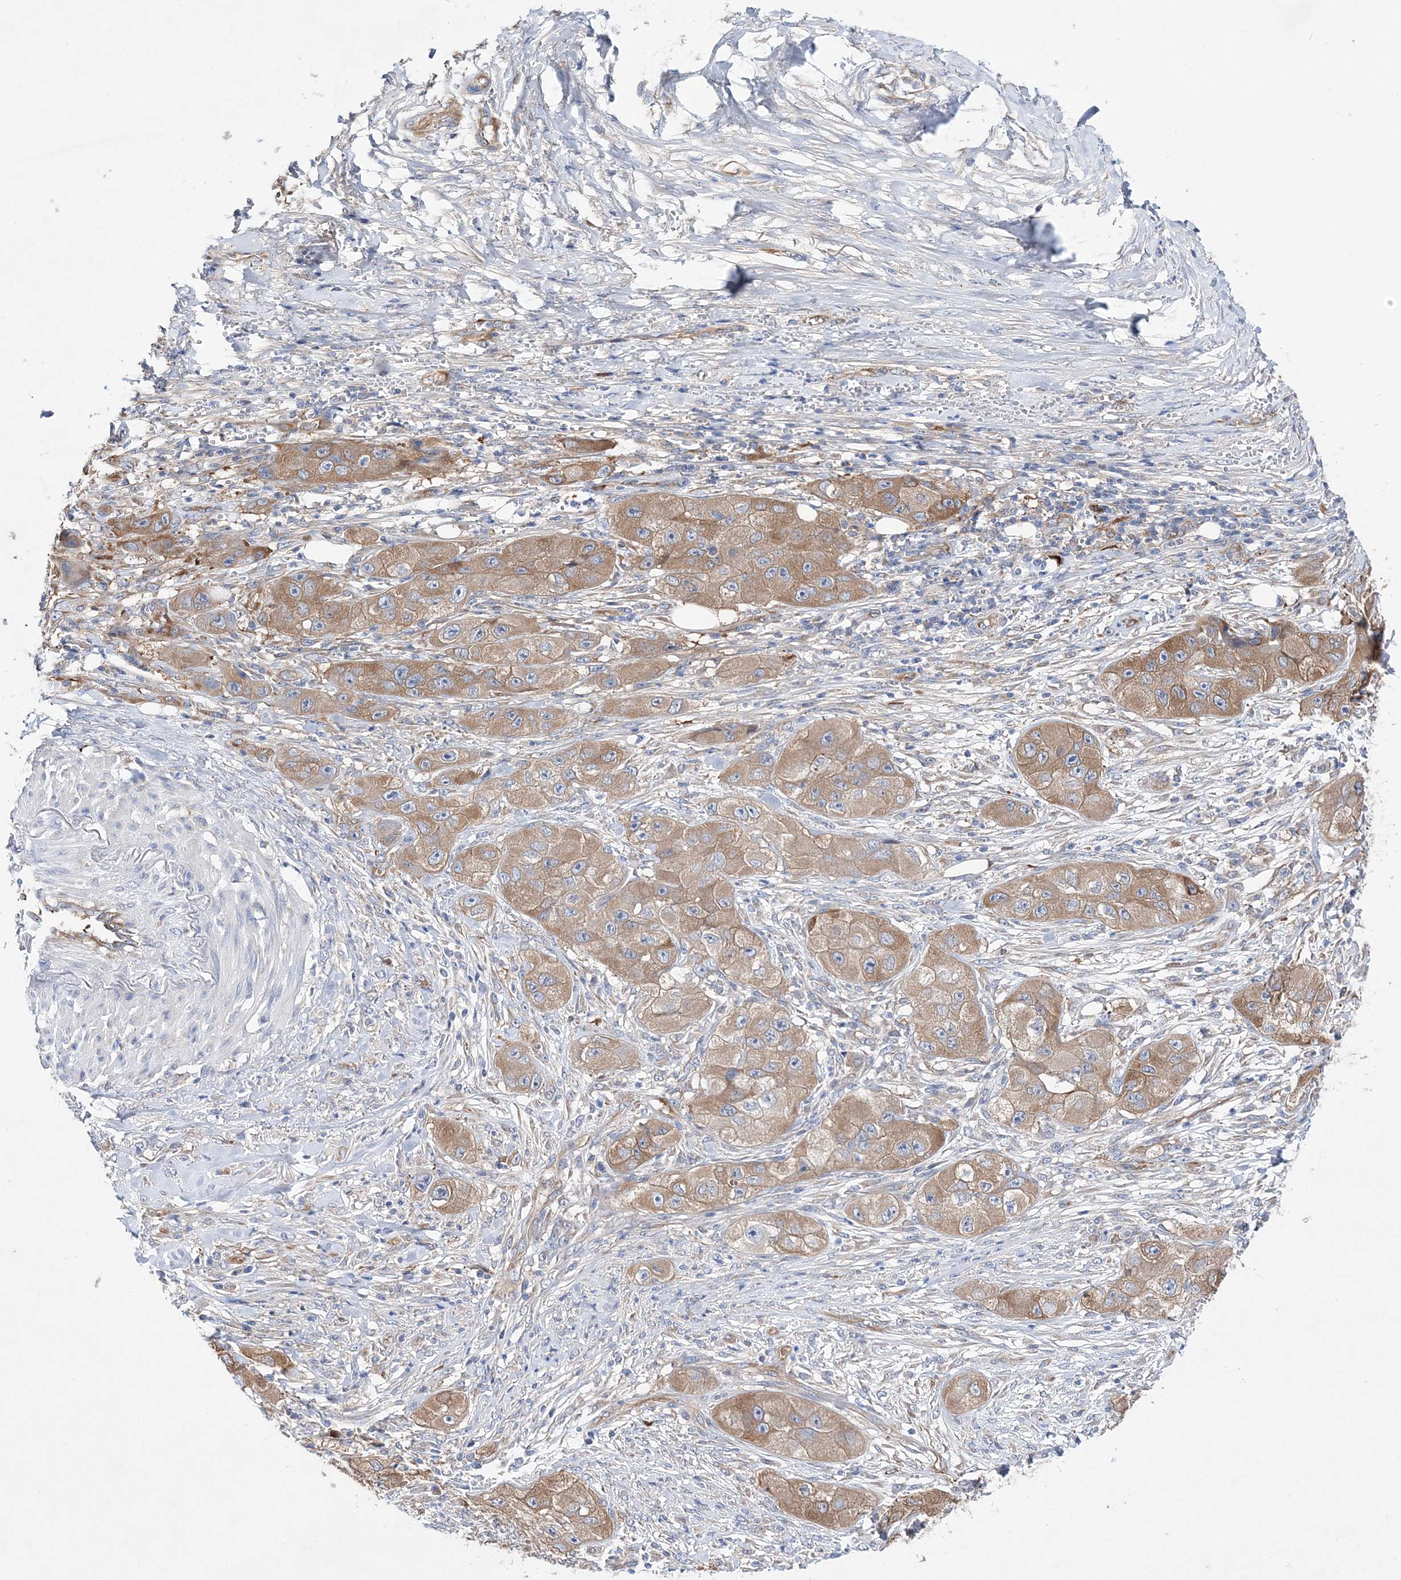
{"staining": {"intensity": "moderate", "quantity": ">75%", "location": "cytoplasmic/membranous"}, "tissue": "skin cancer", "cell_type": "Tumor cells", "image_type": "cancer", "snomed": [{"axis": "morphology", "description": "Squamous cell carcinoma, NOS"}, {"axis": "topography", "description": "Skin"}, {"axis": "topography", "description": "Subcutis"}], "caption": "Protein staining of skin squamous cell carcinoma tissue demonstrates moderate cytoplasmic/membranous expression in about >75% of tumor cells.", "gene": "JKAMP", "patient": {"sex": "male", "age": 73}}